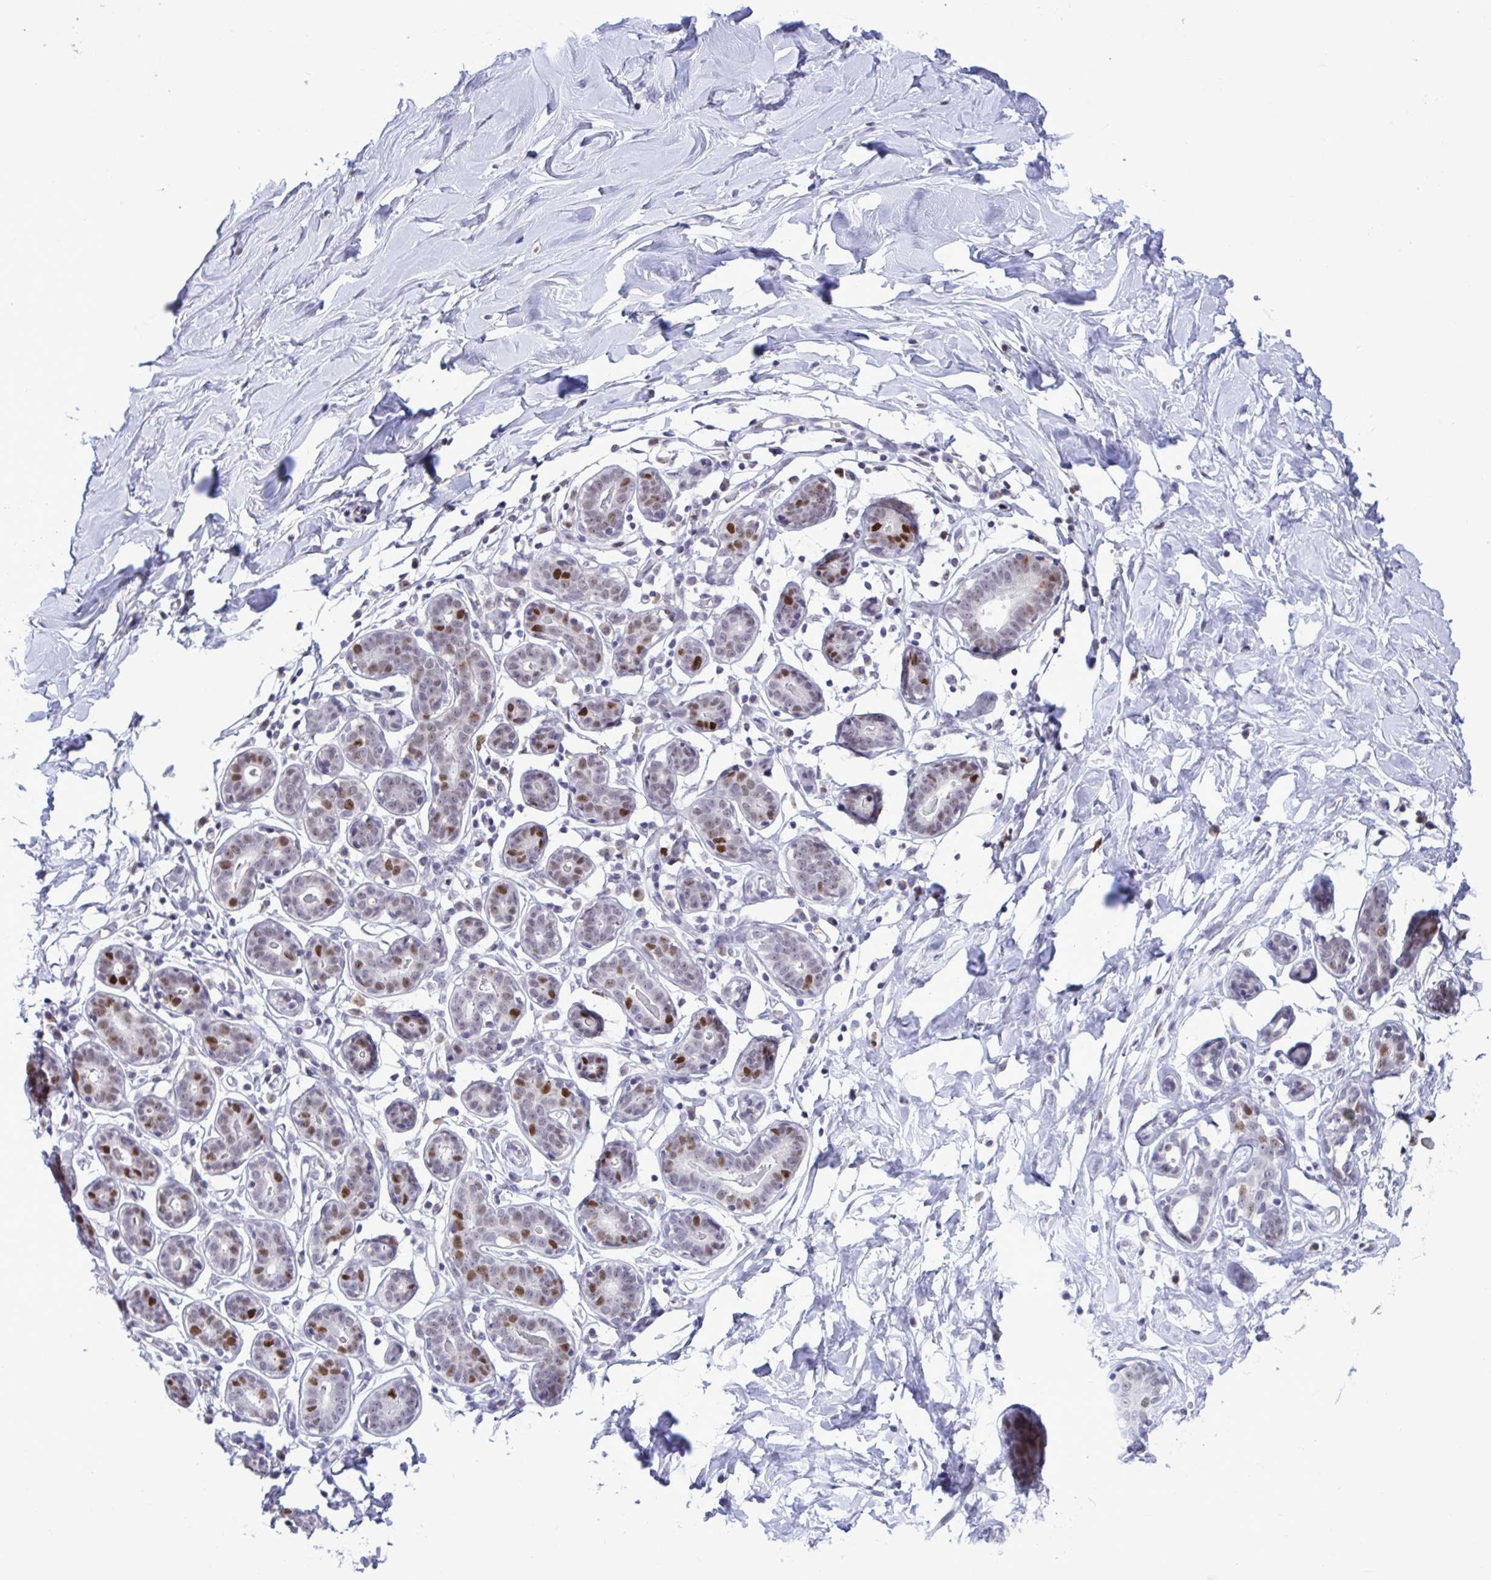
{"staining": {"intensity": "negative", "quantity": "none", "location": "none"}, "tissue": "breast", "cell_type": "Adipocytes", "image_type": "normal", "snomed": [{"axis": "morphology", "description": "Normal tissue, NOS"}, {"axis": "topography", "description": "Breast"}], "caption": "Histopathology image shows no protein positivity in adipocytes of normal breast.", "gene": "C1QL2", "patient": {"sex": "female", "age": 27}}